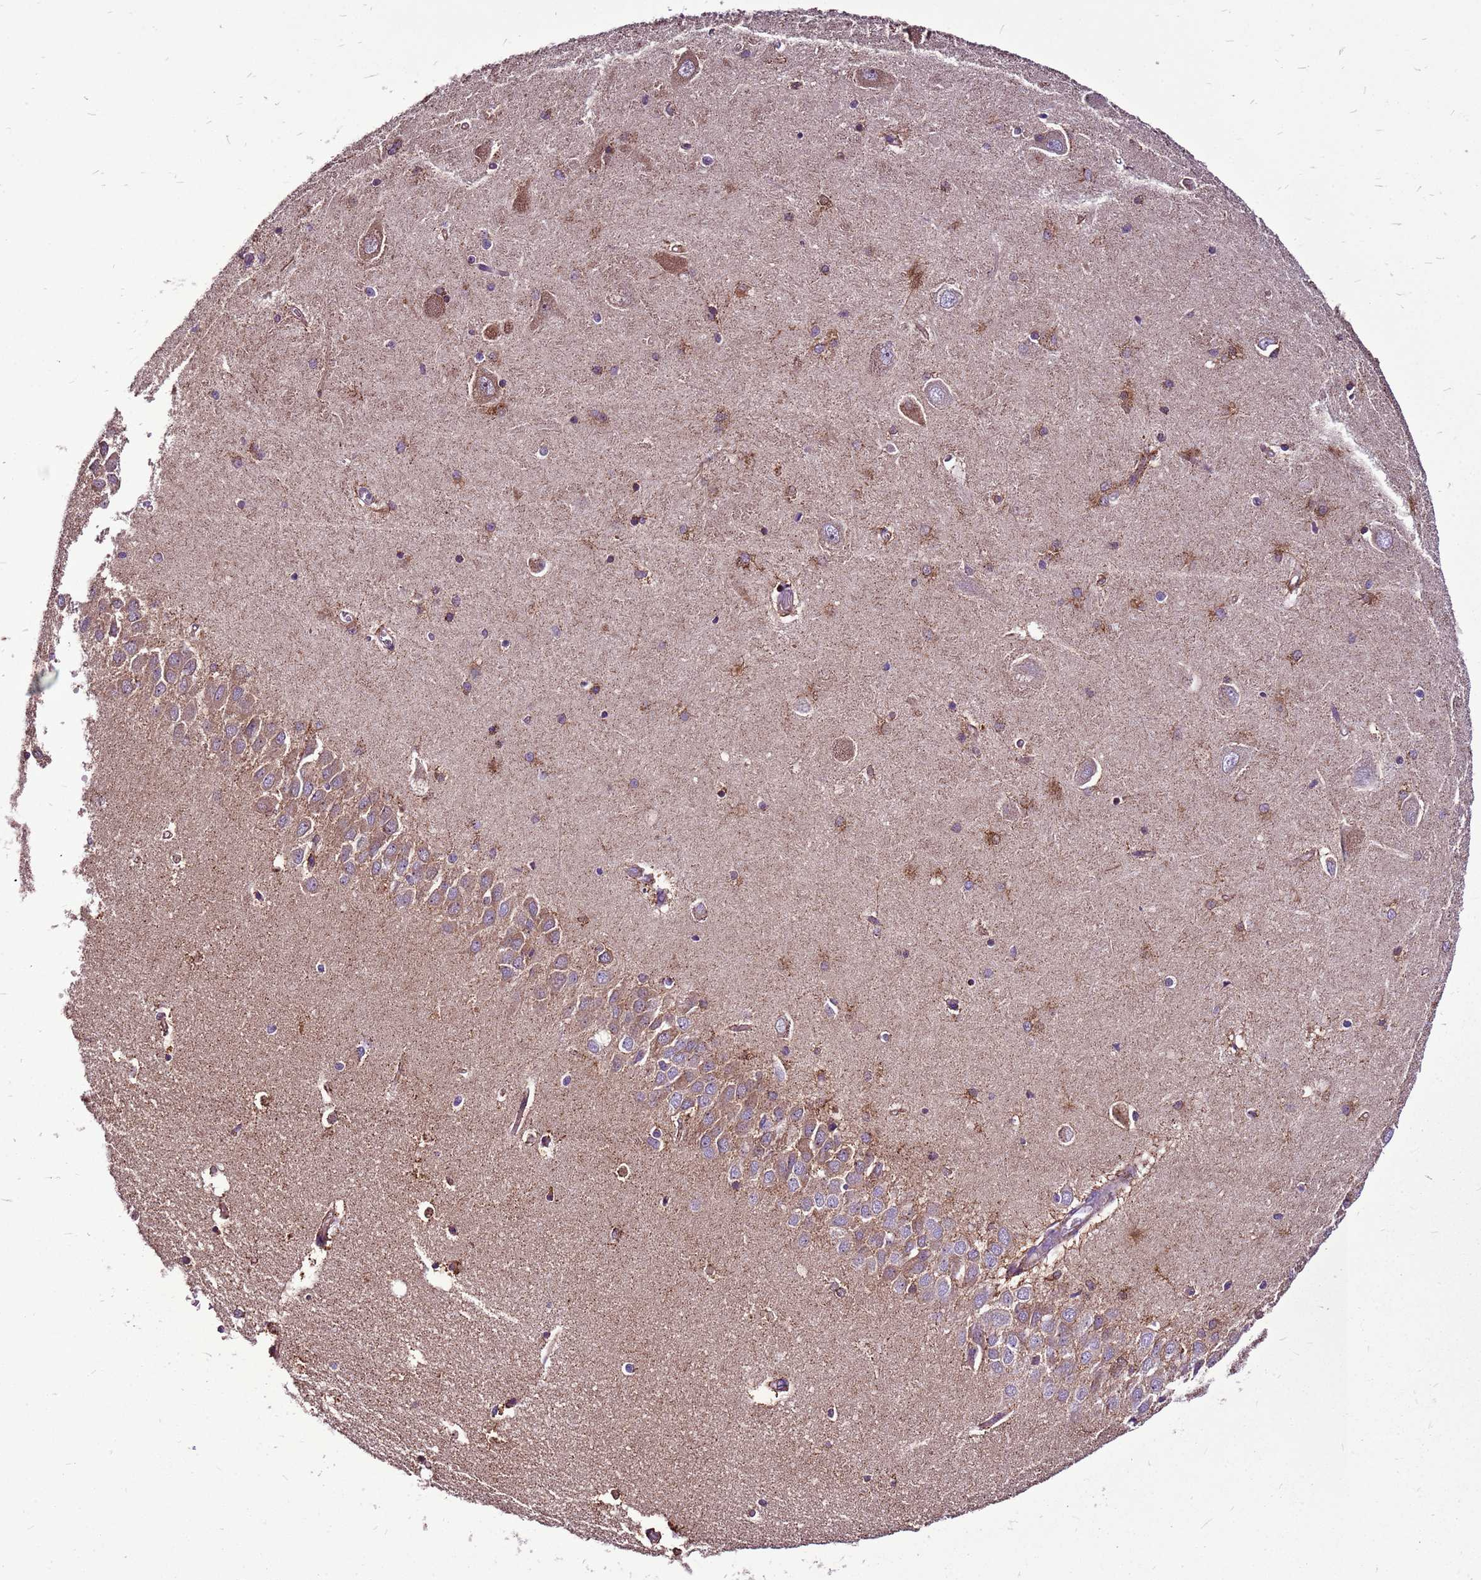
{"staining": {"intensity": "moderate", "quantity": "25%-75%", "location": "cytoplasmic/membranous"}, "tissue": "hippocampus", "cell_type": "Glial cells", "image_type": "normal", "snomed": [{"axis": "morphology", "description": "Normal tissue, NOS"}, {"axis": "topography", "description": "Hippocampus"}], "caption": "Glial cells display moderate cytoplasmic/membranous expression in approximately 25%-75% of cells in benign hippocampus.", "gene": "GCDH", "patient": {"sex": "male", "age": 45}}